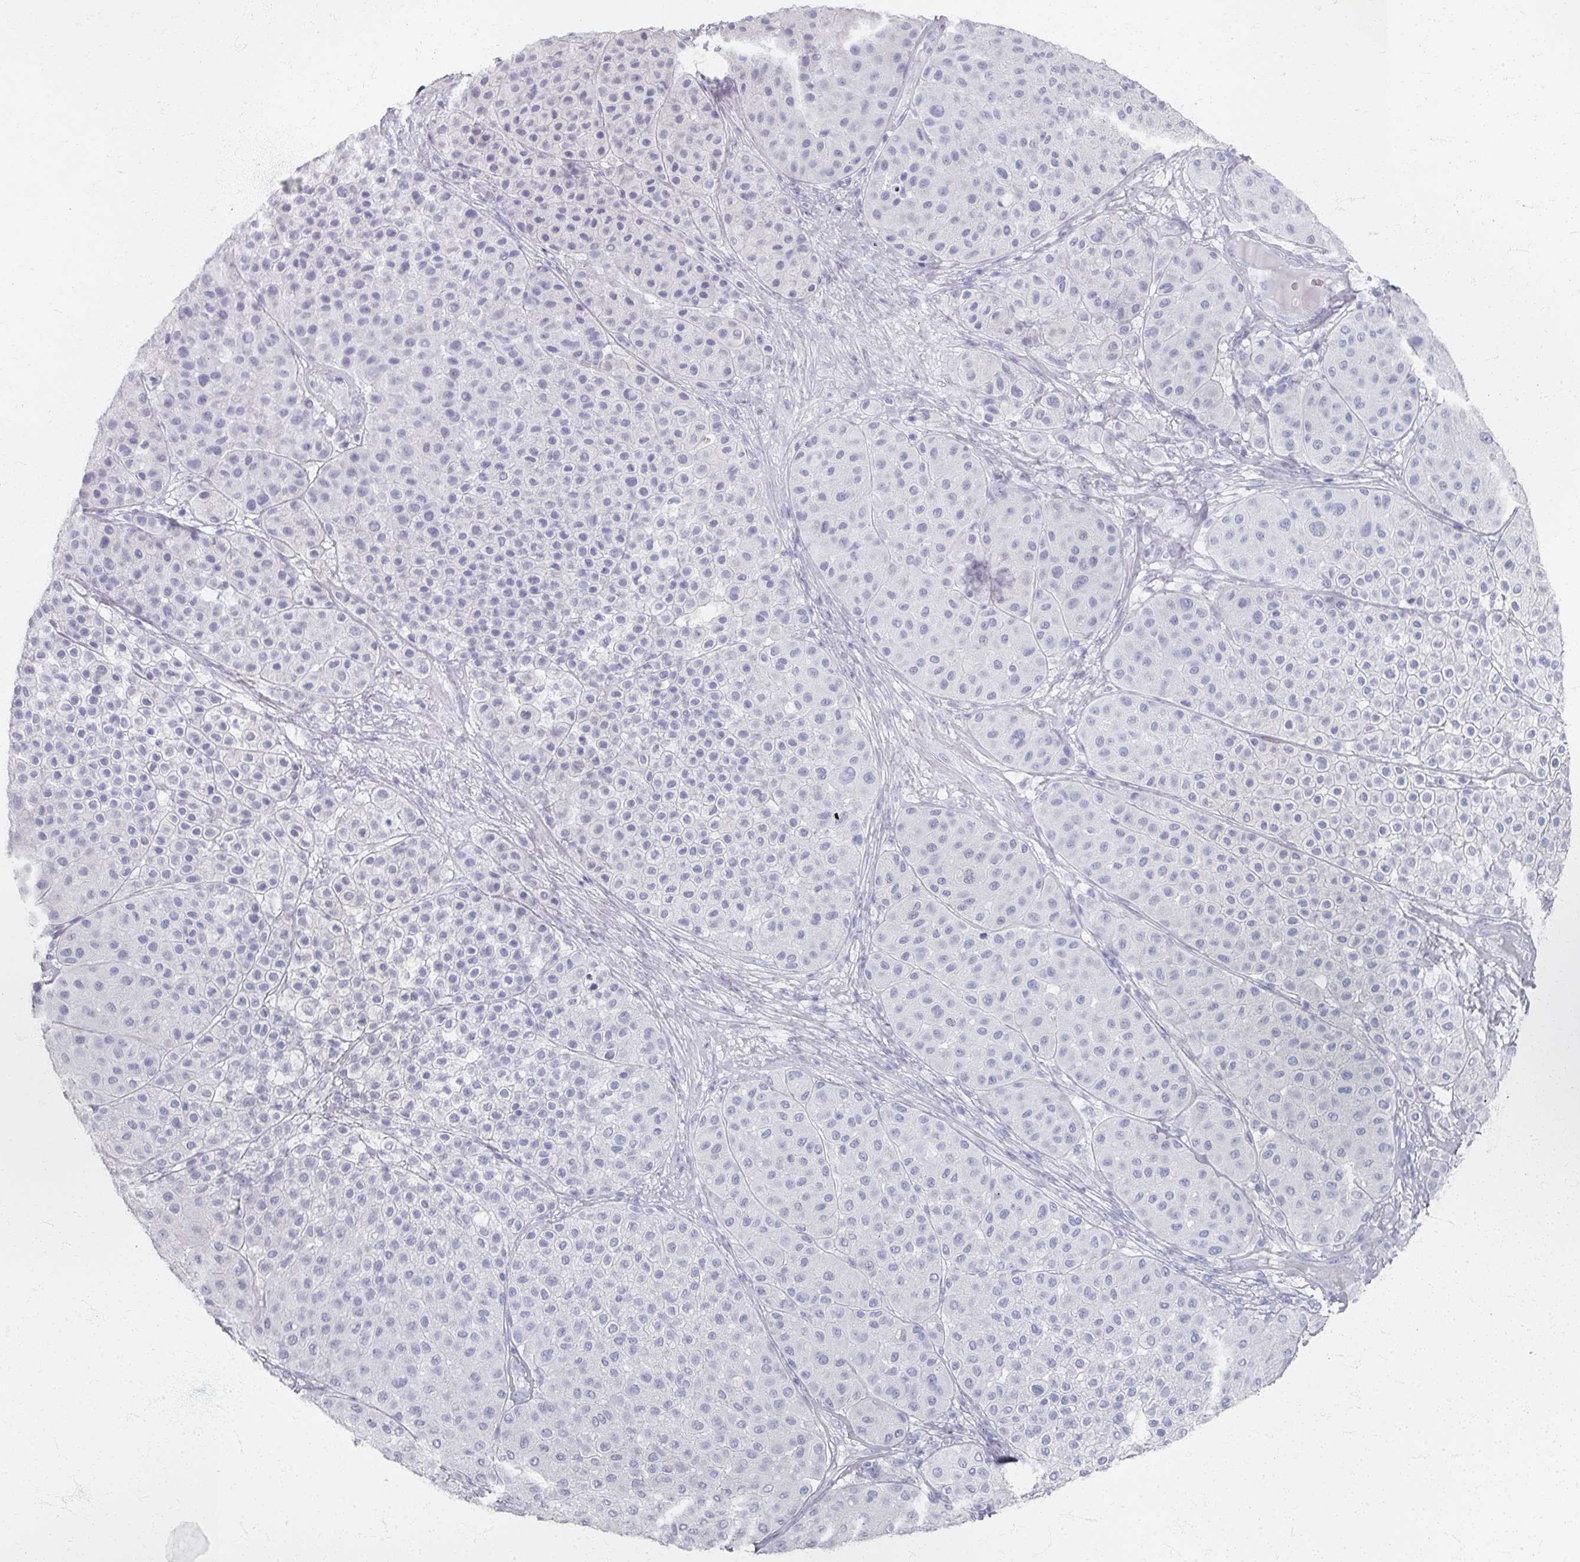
{"staining": {"intensity": "negative", "quantity": "none", "location": "none"}, "tissue": "melanoma", "cell_type": "Tumor cells", "image_type": "cancer", "snomed": [{"axis": "morphology", "description": "Malignant melanoma, Metastatic site"}, {"axis": "topography", "description": "Smooth muscle"}], "caption": "Immunohistochemistry photomicrograph of neoplastic tissue: human melanoma stained with DAB (3,3'-diaminobenzidine) reveals no significant protein staining in tumor cells.", "gene": "PSKH1", "patient": {"sex": "male", "age": 41}}